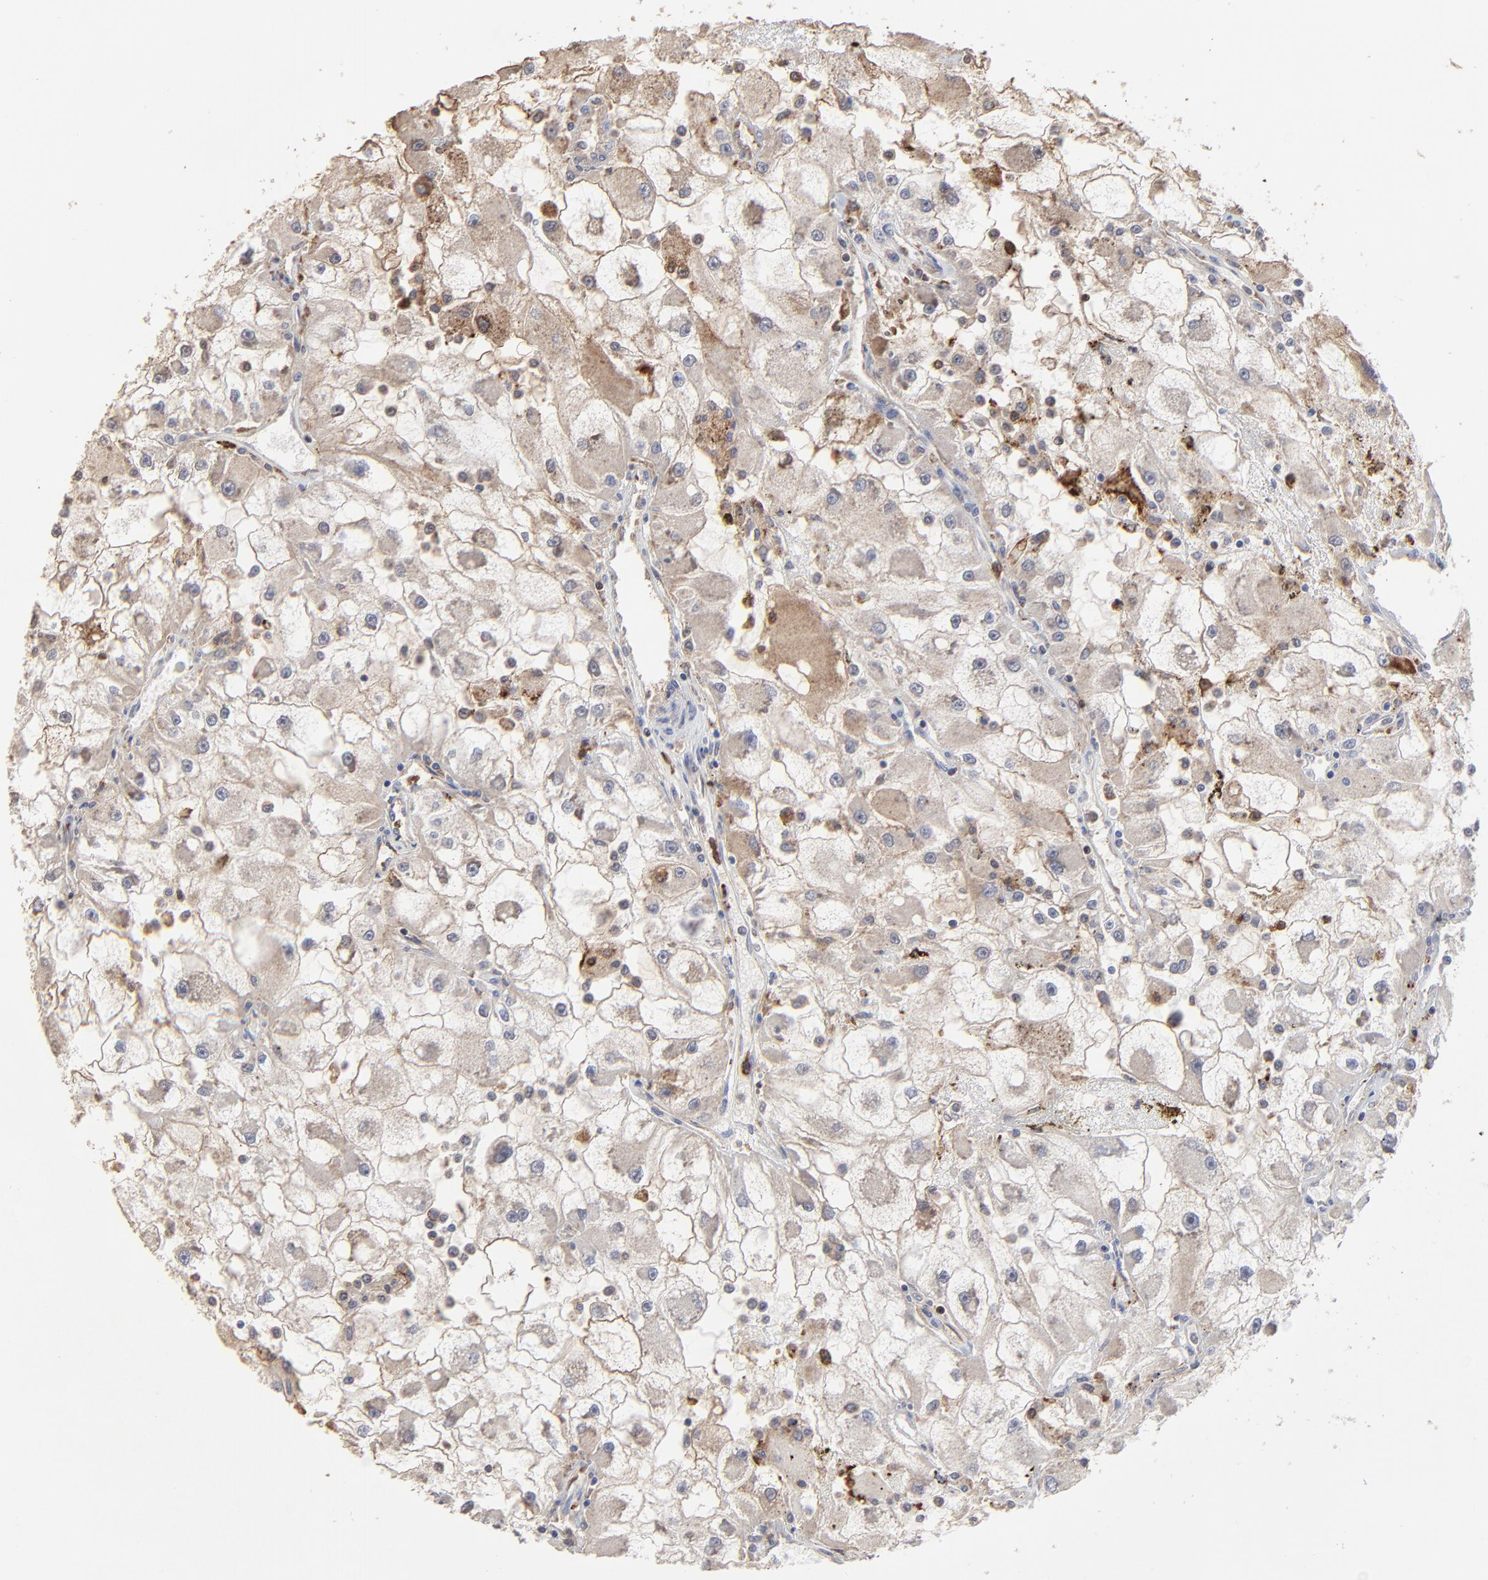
{"staining": {"intensity": "weak", "quantity": ">75%", "location": "cytoplasmic/membranous"}, "tissue": "renal cancer", "cell_type": "Tumor cells", "image_type": "cancer", "snomed": [{"axis": "morphology", "description": "Adenocarcinoma, NOS"}, {"axis": "topography", "description": "Kidney"}], "caption": "DAB (3,3'-diaminobenzidine) immunohistochemical staining of human renal cancer displays weak cytoplasmic/membranous protein staining in about >75% of tumor cells.", "gene": "SLC6A14", "patient": {"sex": "female", "age": 73}}